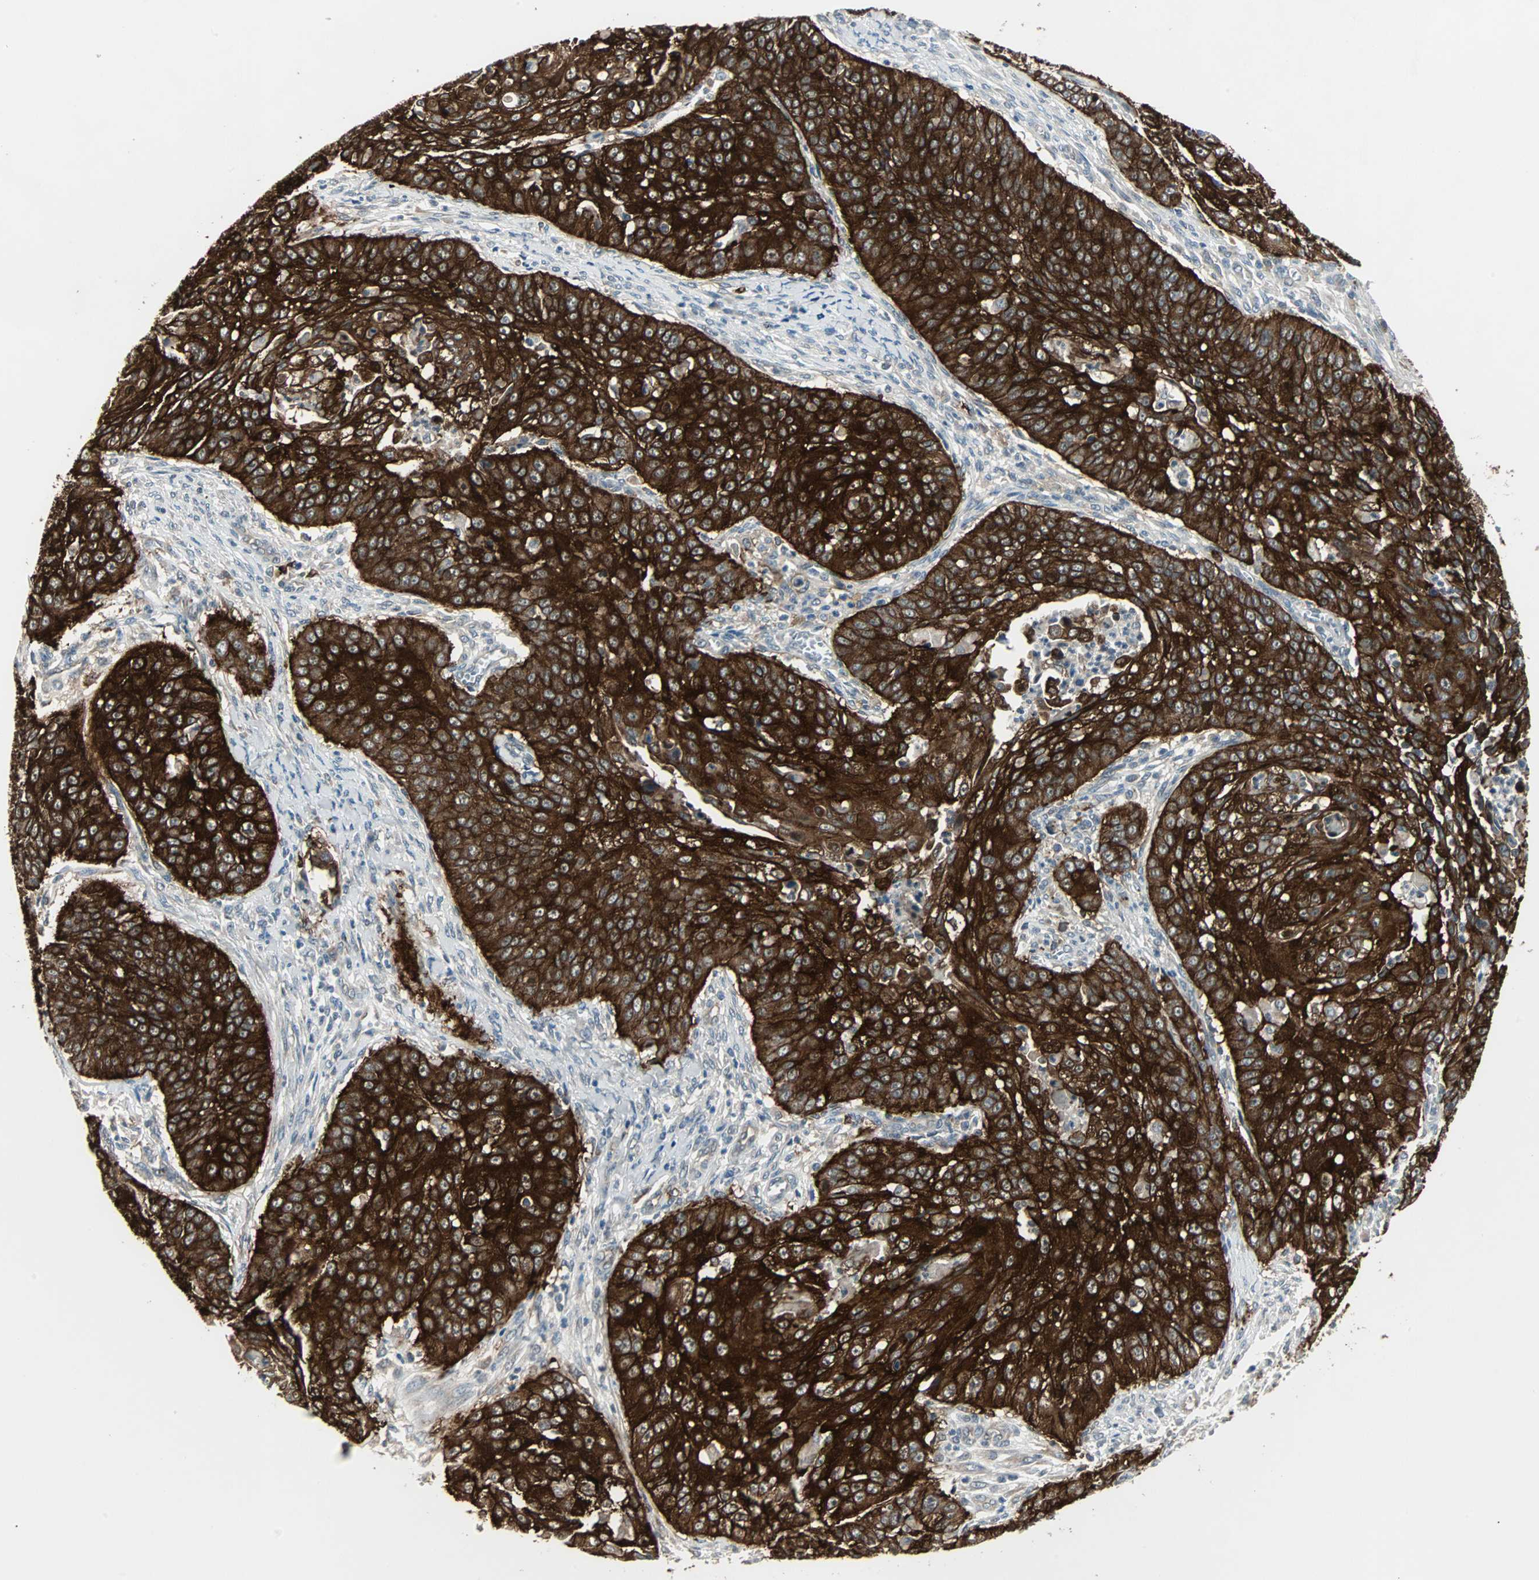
{"staining": {"intensity": "strong", "quantity": ">75%", "location": "cytoplasmic/membranous"}, "tissue": "cervical cancer", "cell_type": "Tumor cells", "image_type": "cancer", "snomed": [{"axis": "morphology", "description": "Squamous cell carcinoma, NOS"}, {"axis": "topography", "description": "Cervix"}], "caption": "A high amount of strong cytoplasmic/membranous expression is identified in approximately >75% of tumor cells in cervical cancer (squamous cell carcinoma) tissue.", "gene": "CMC2", "patient": {"sex": "female", "age": 64}}